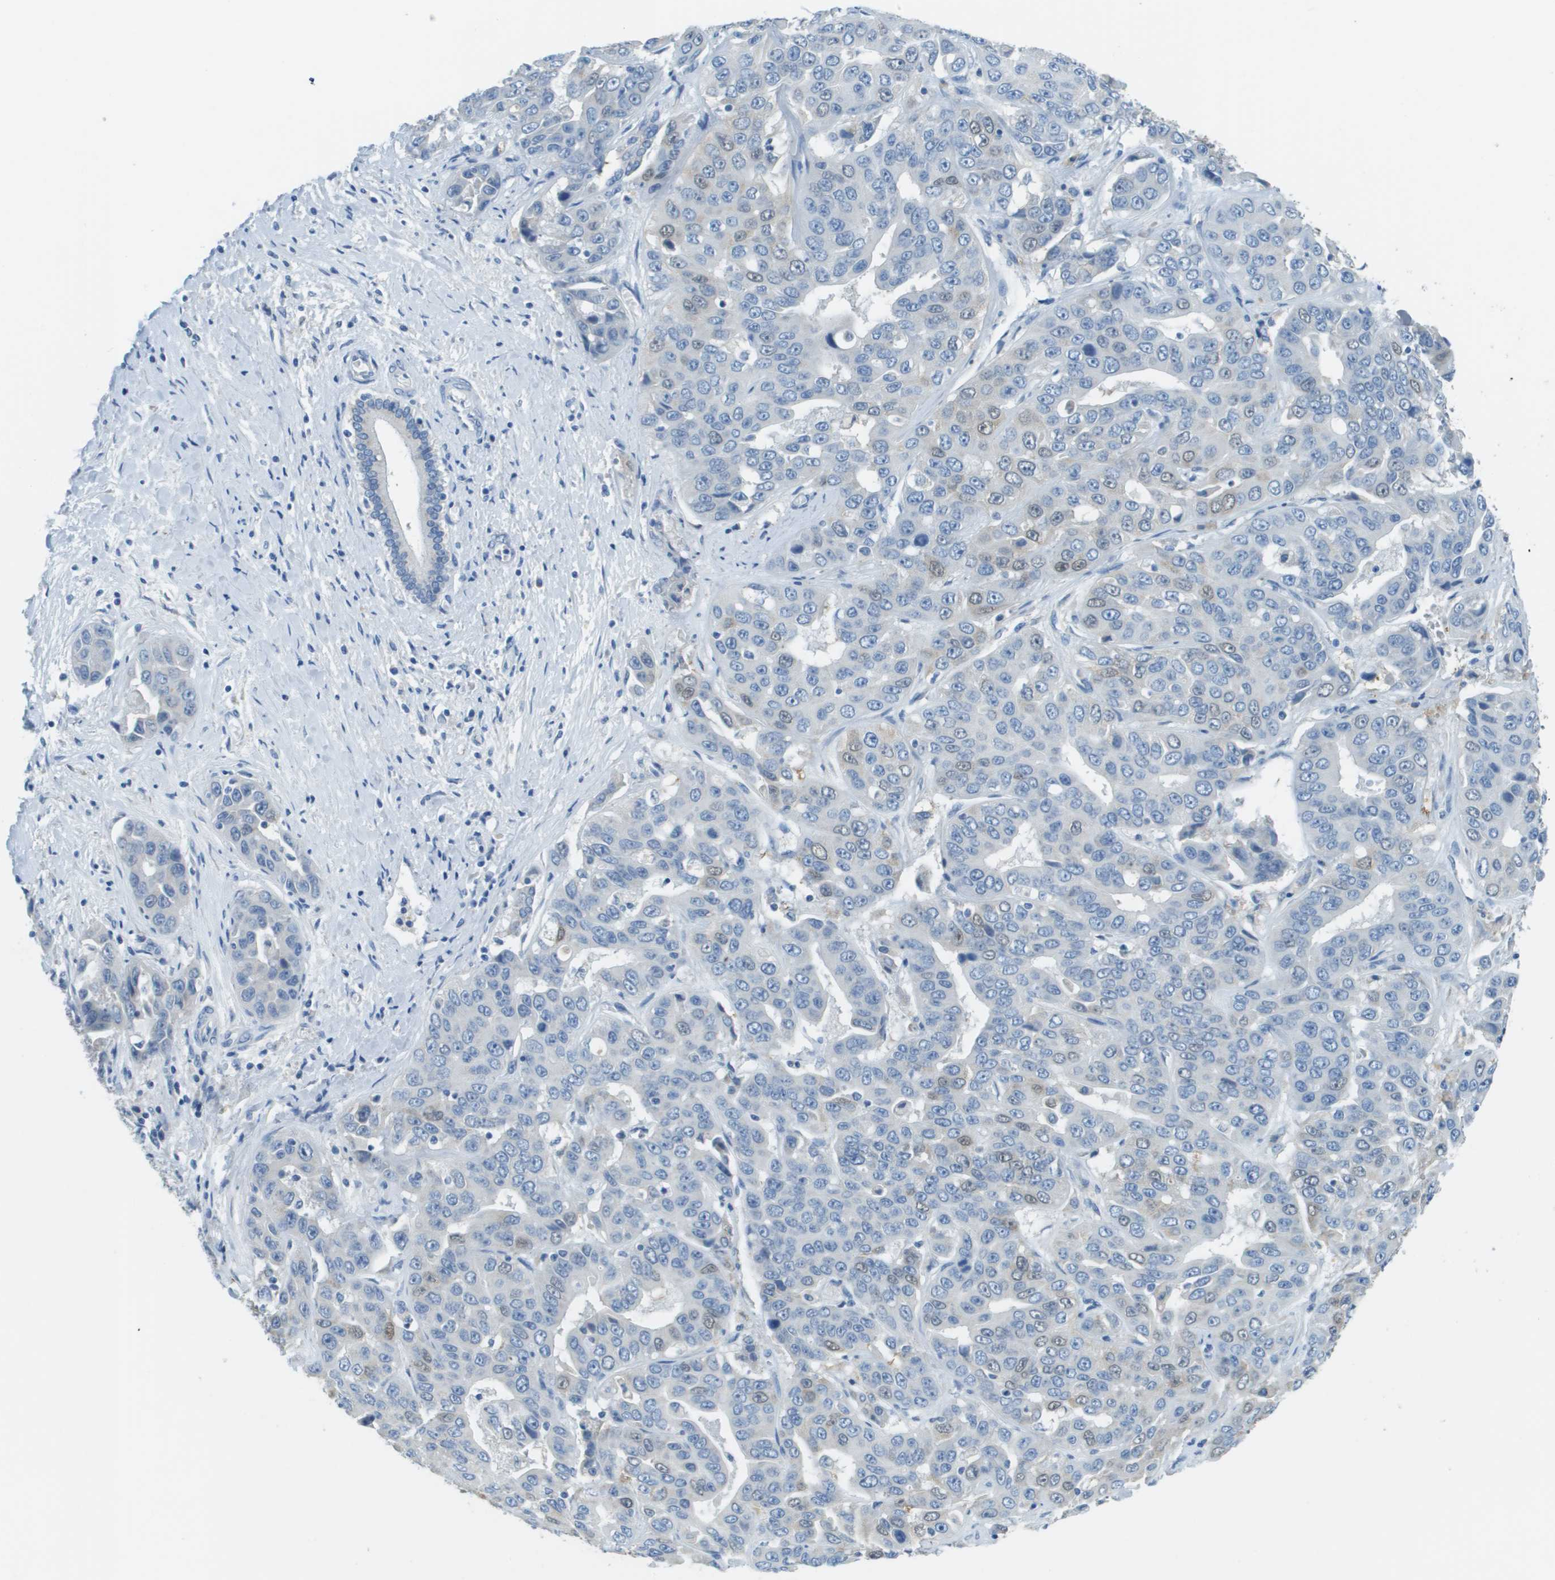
{"staining": {"intensity": "weak", "quantity": "<25%", "location": "cytoplasmic/membranous,nuclear"}, "tissue": "liver cancer", "cell_type": "Tumor cells", "image_type": "cancer", "snomed": [{"axis": "morphology", "description": "Cholangiocarcinoma"}, {"axis": "topography", "description": "Liver"}], "caption": "Liver cancer was stained to show a protein in brown. There is no significant positivity in tumor cells.", "gene": "PTGDR2", "patient": {"sex": "female", "age": 52}}